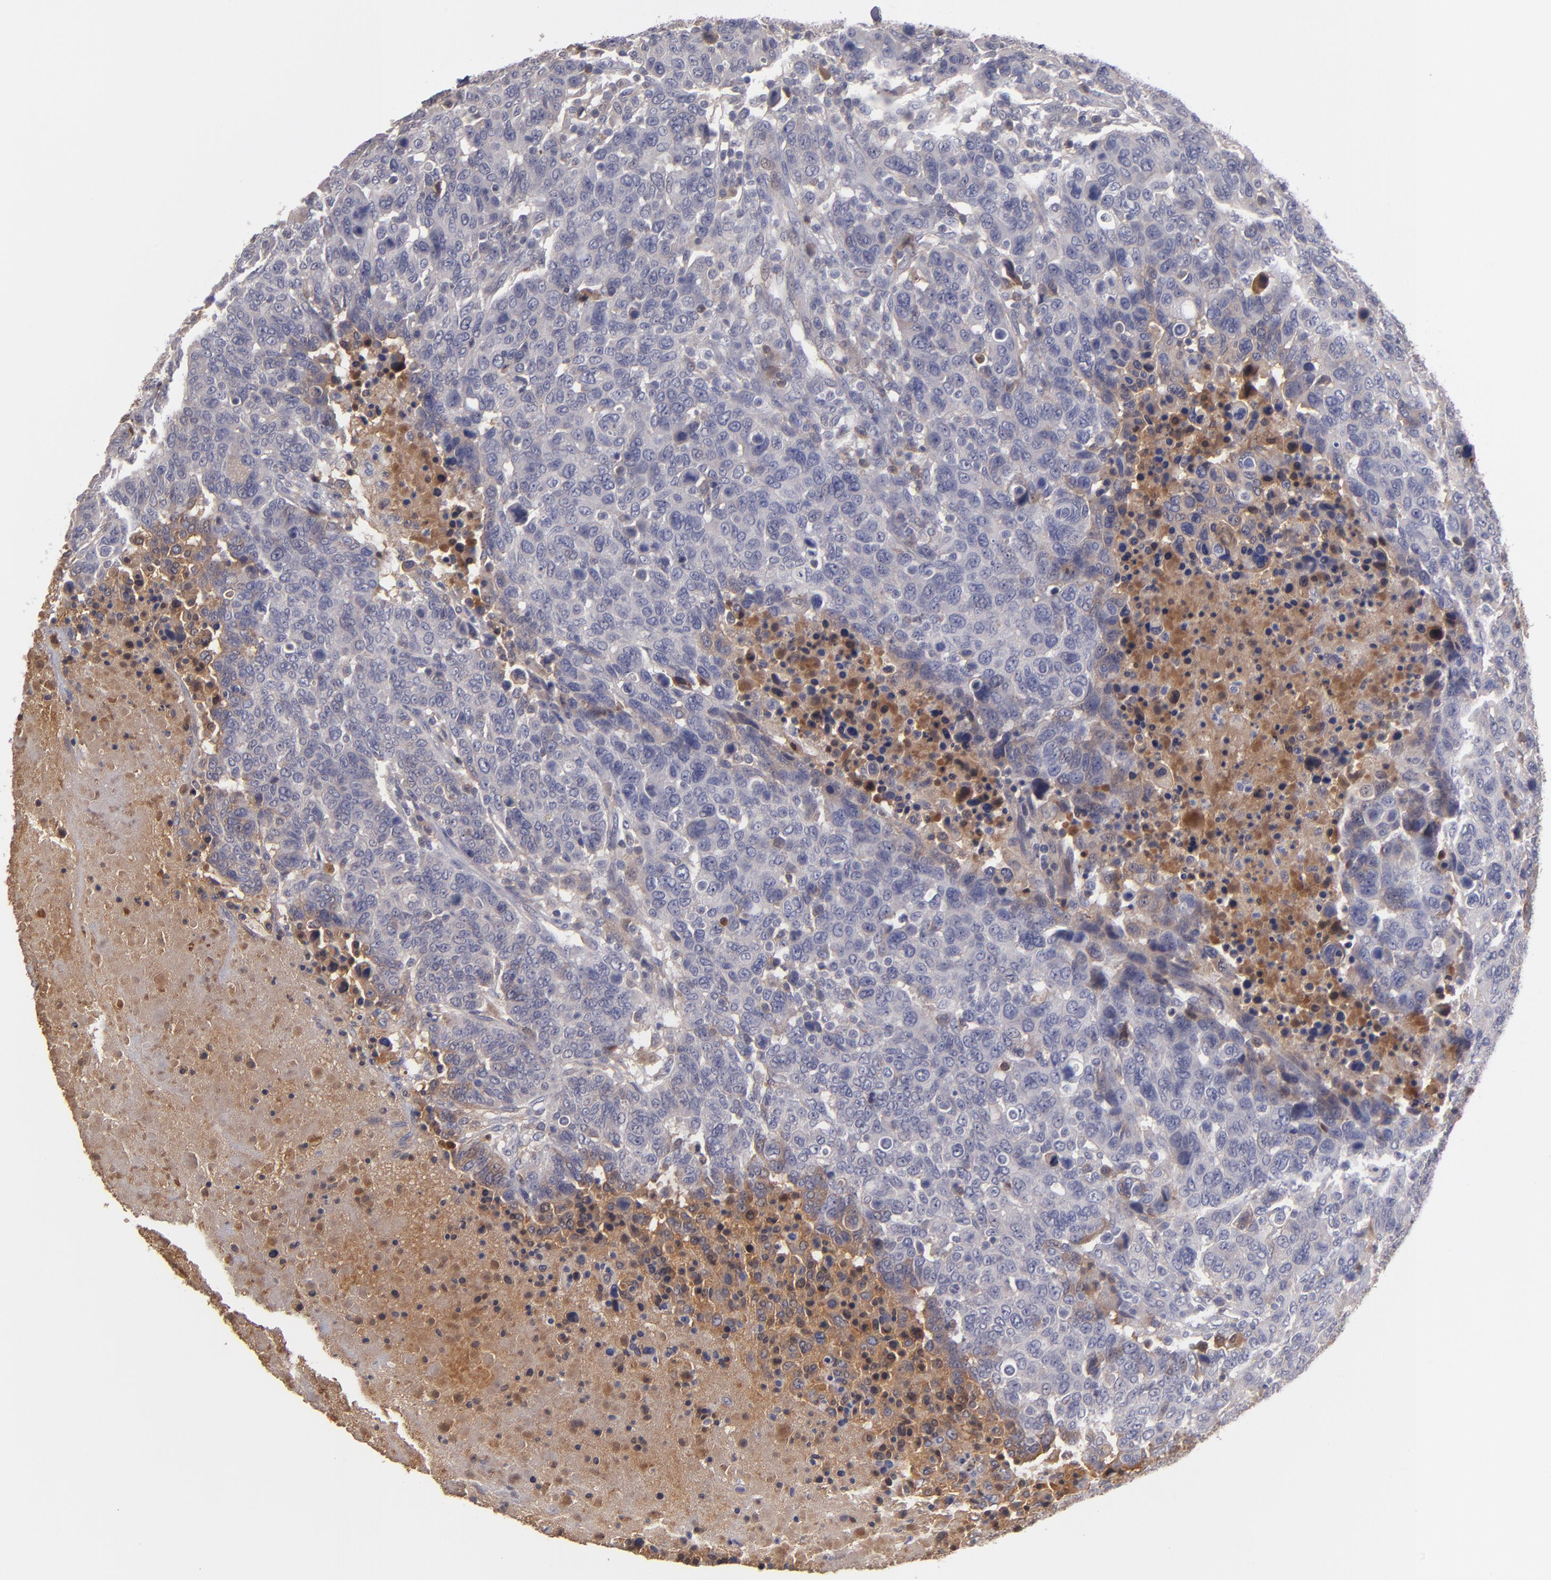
{"staining": {"intensity": "negative", "quantity": "none", "location": "none"}, "tissue": "breast cancer", "cell_type": "Tumor cells", "image_type": "cancer", "snomed": [{"axis": "morphology", "description": "Duct carcinoma"}, {"axis": "topography", "description": "Breast"}], "caption": "Histopathology image shows no significant protein positivity in tumor cells of breast cancer (invasive ductal carcinoma).", "gene": "ITIH4", "patient": {"sex": "female", "age": 37}}